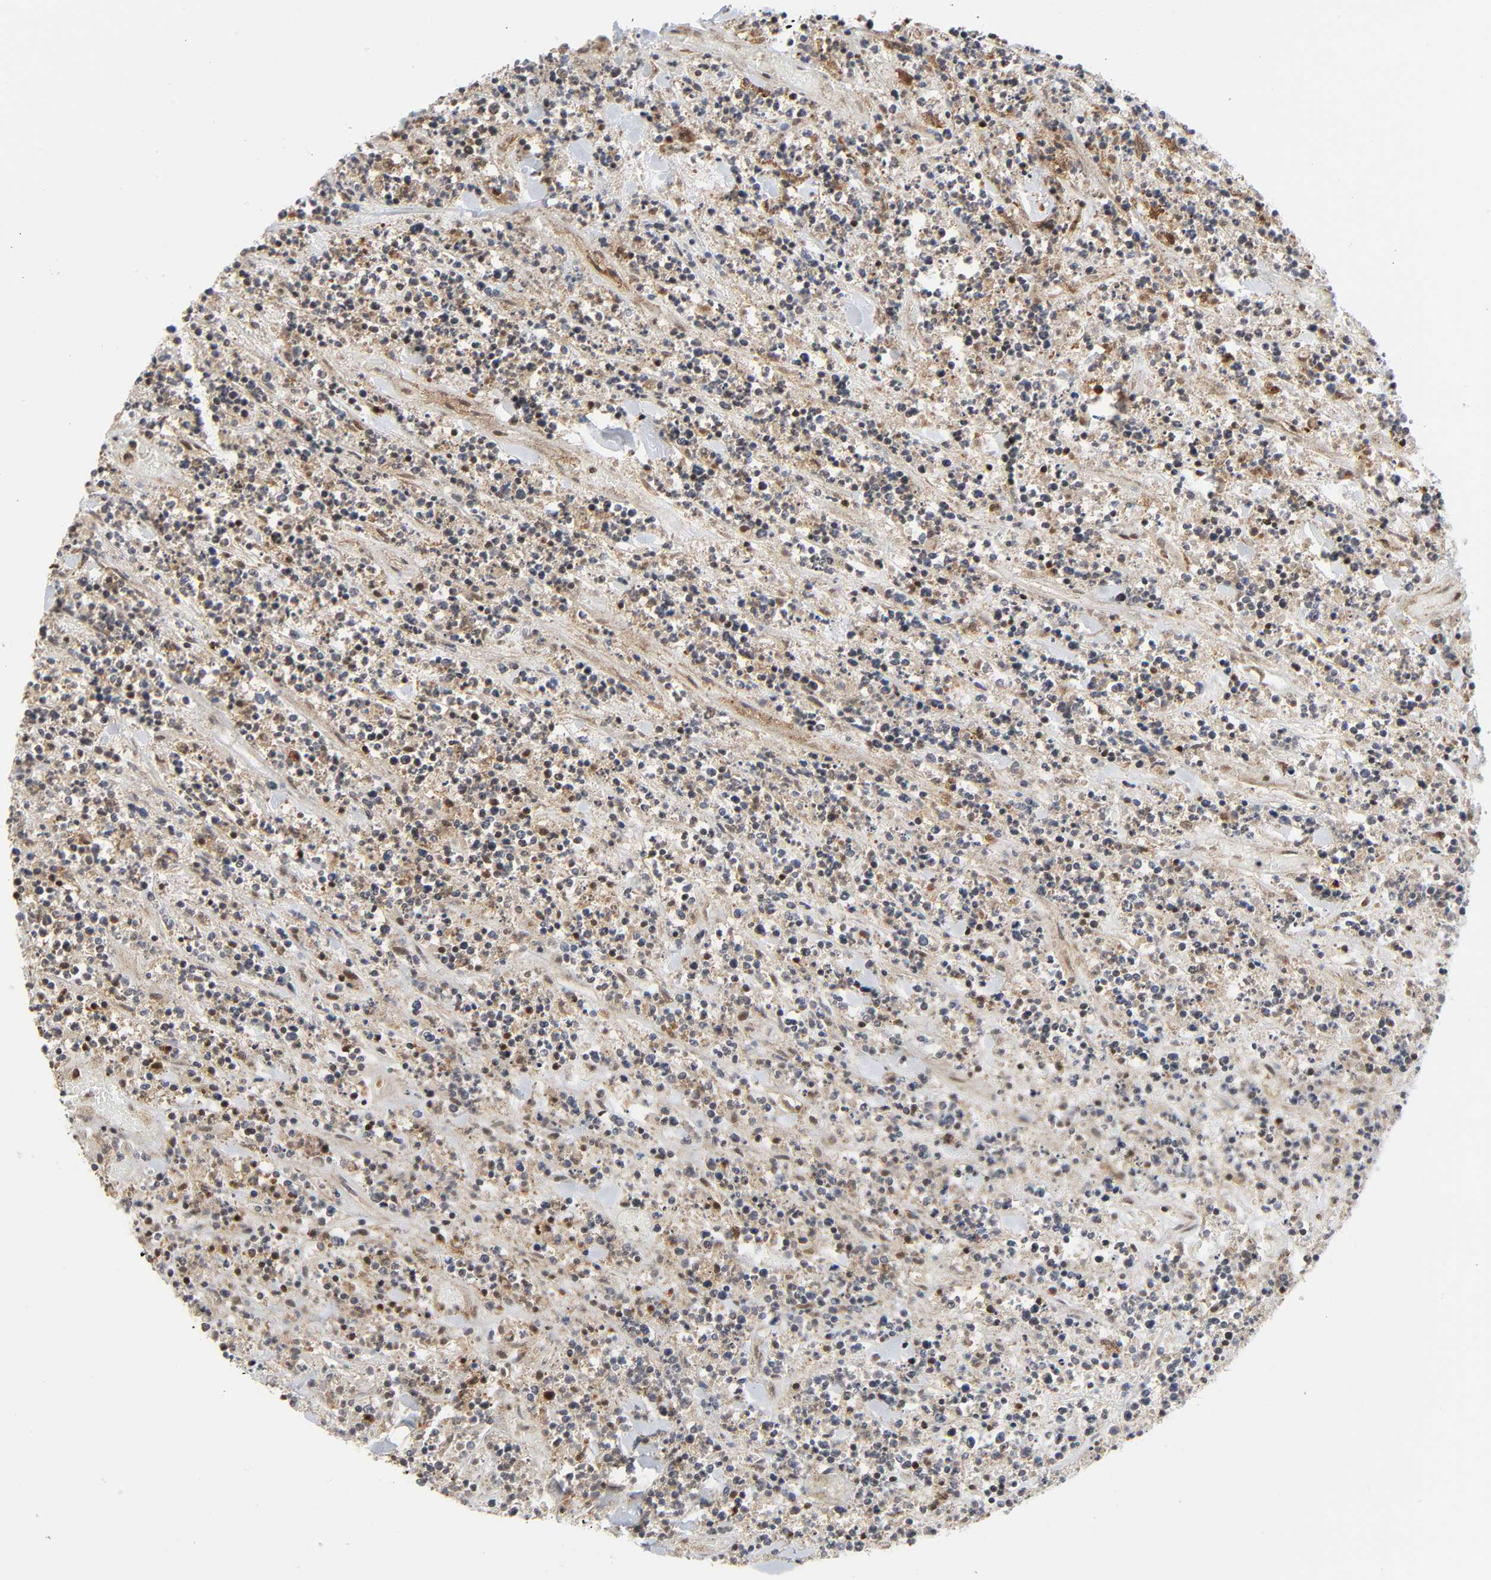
{"staining": {"intensity": "negative", "quantity": "none", "location": "none"}, "tissue": "lymphoma", "cell_type": "Tumor cells", "image_type": "cancer", "snomed": [{"axis": "morphology", "description": "Malignant lymphoma, non-Hodgkin's type, High grade"}, {"axis": "topography", "description": "Soft tissue"}], "caption": "Tumor cells show no significant expression in lymphoma.", "gene": "MAPK1", "patient": {"sex": "male", "age": 18}}